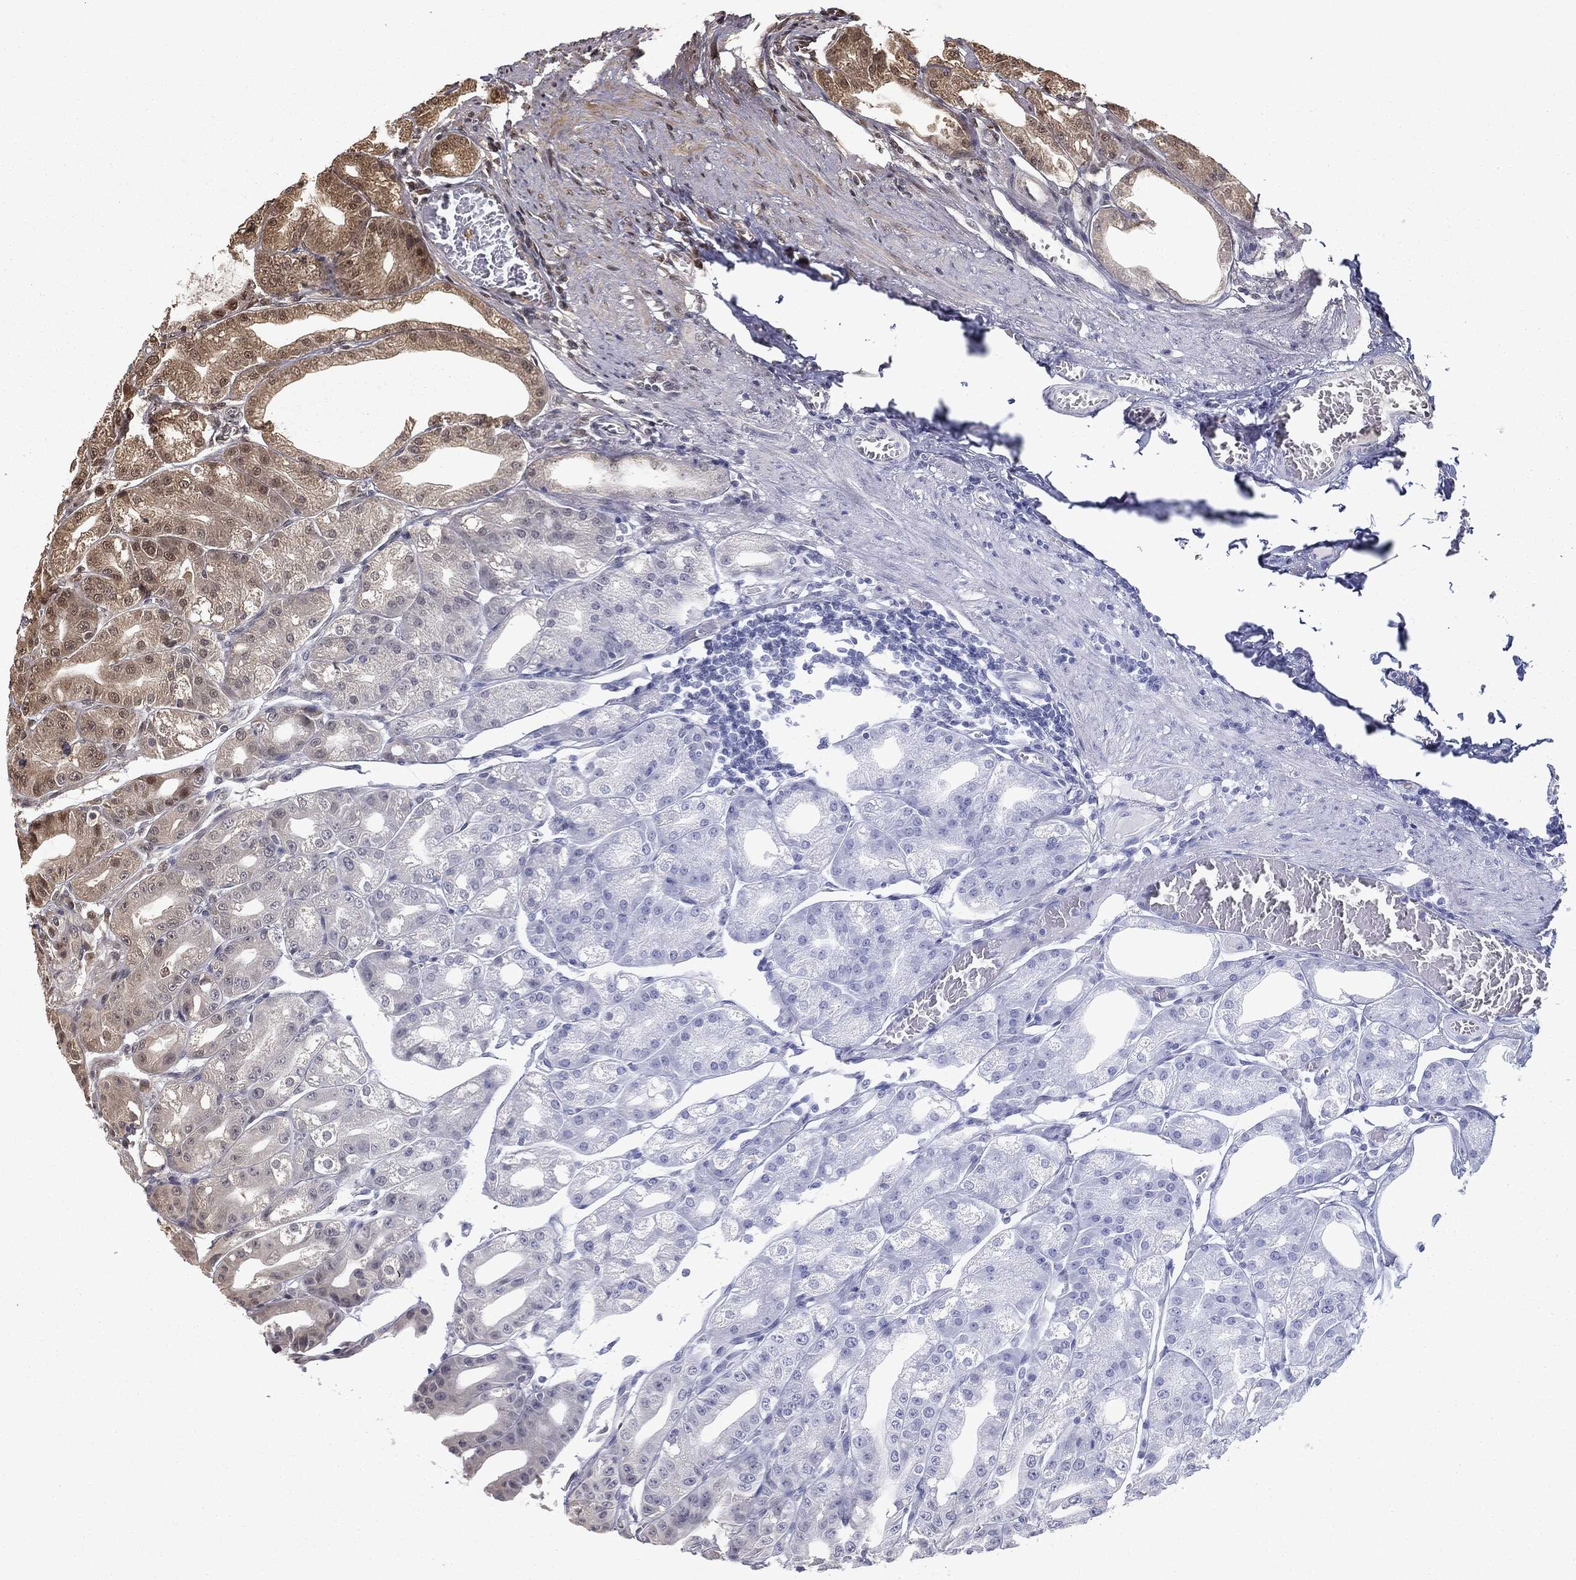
{"staining": {"intensity": "moderate", "quantity": "<25%", "location": "cytoplasmic/membranous,nuclear"}, "tissue": "stomach", "cell_type": "Glandular cells", "image_type": "normal", "snomed": [{"axis": "morphology", "description": "Normal tissue, NOS"}, {"axis": "topography", "description": "Stomach"}], "caption": "Immunohistochemical staining of normal stomach displays <25% levels of moderate cytoplasmic/membranous,nuclear protein positivity in approximately <25% of glandular cells. (Stains: DAB (3,3'-diaminobenzidine) in brown, nuclei in blue, Microscopy: brightfield microscopy at high magnification).", "gene": "ZNHIT6", "patient": {"sex": "male", "age": 71}}